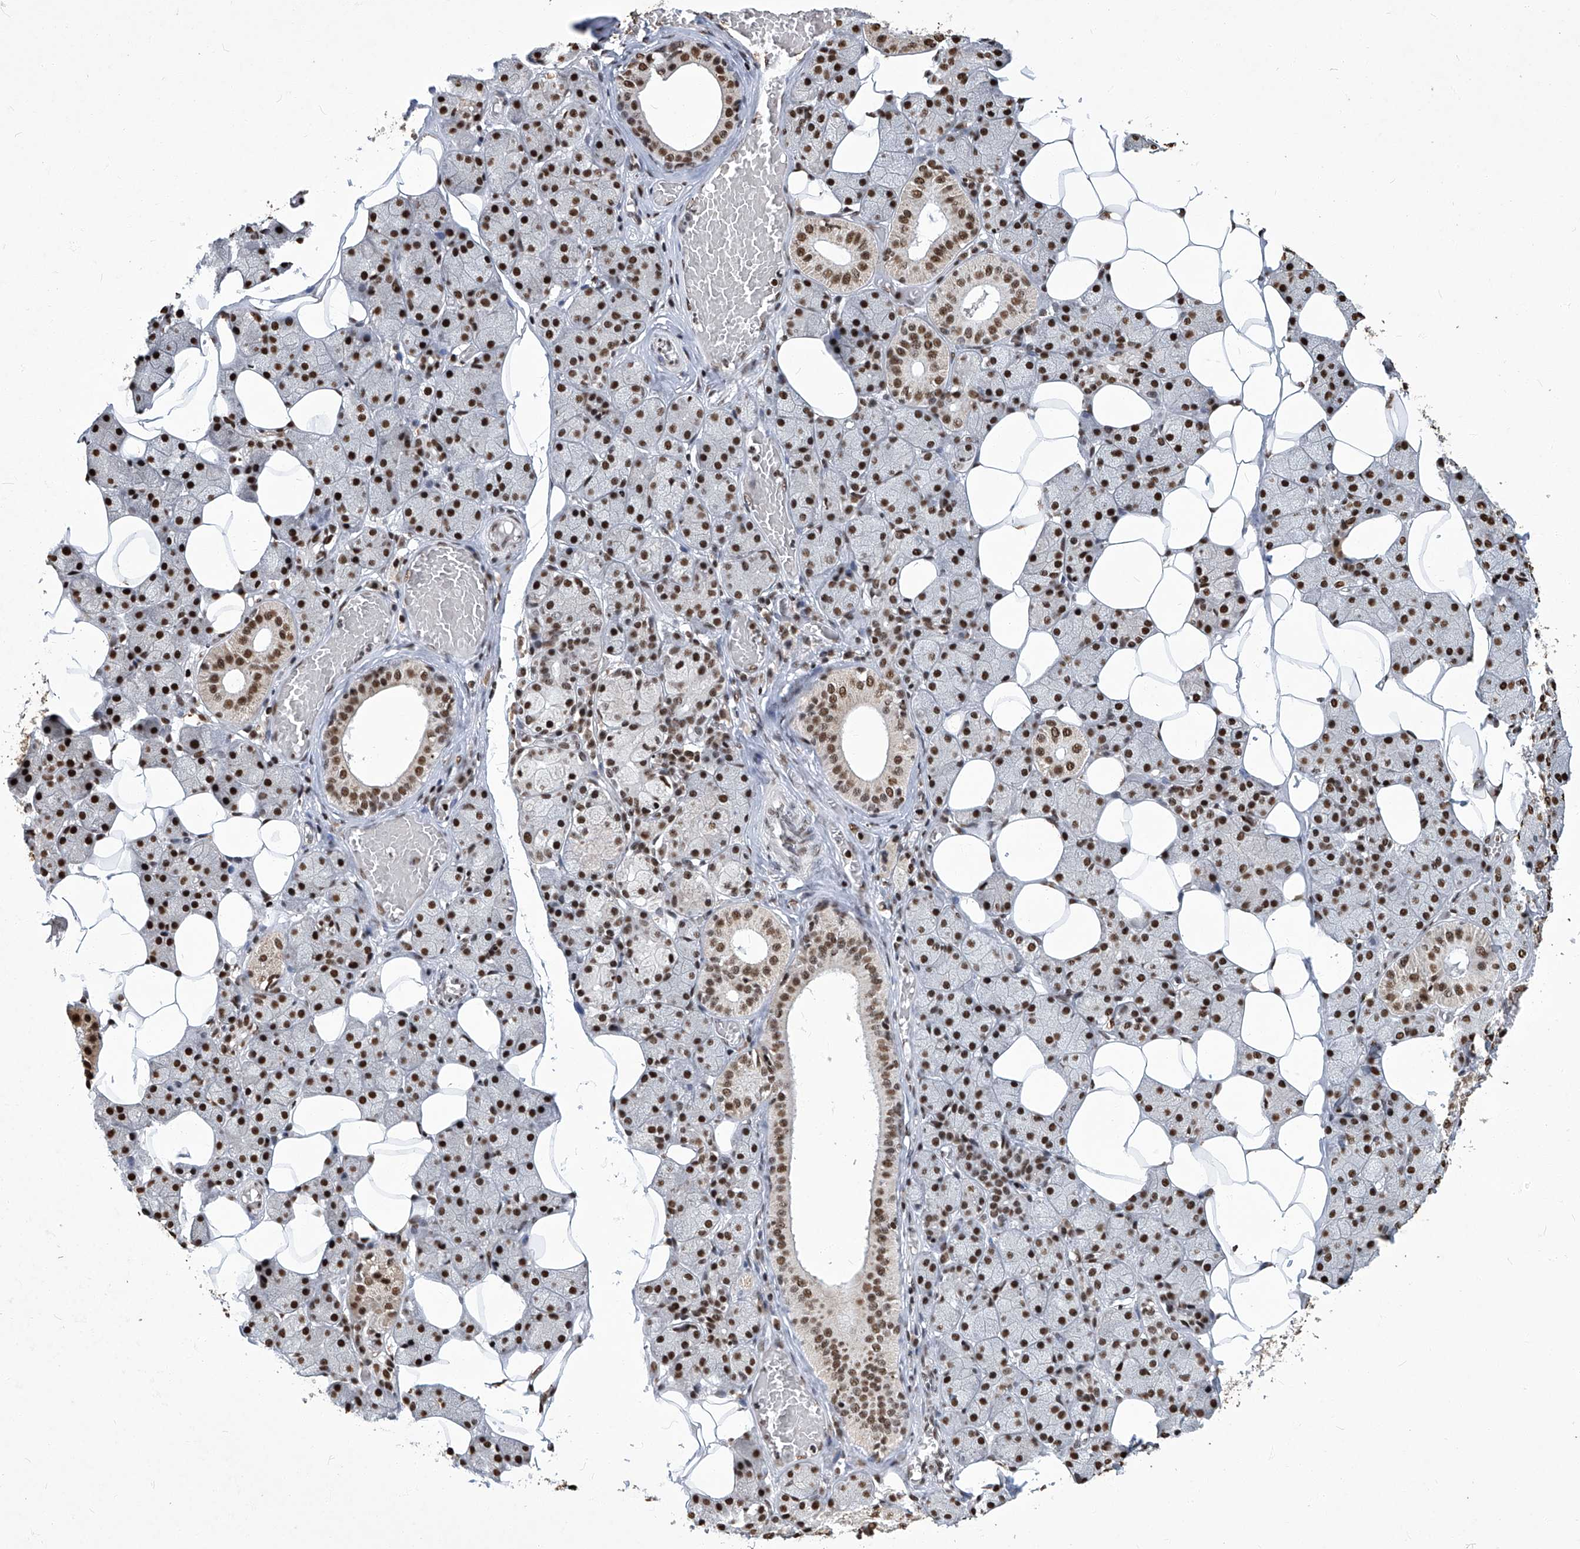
{"staining": {"intensity": "strong", "quantity": ">75%", "location": "nuclear"}, "tissue": "salivary gland", "cell_type": "Glandular cells", "image_type": "normal", "snomed": [{"axis": "morphology", "description": "Normal tissue, NOS"}, {"axis": "topography", "description": "Salivary gland"}], "caption": "Normal salivary gland was stained to show a protein in brown. There is high levels of strong nuclear staining in about >75% of glandular cells. (Brightfield microscopy of DAB IHC at high magnification).", "gene": "HBP1", "patient": {"sex": "female", "age": 33}}